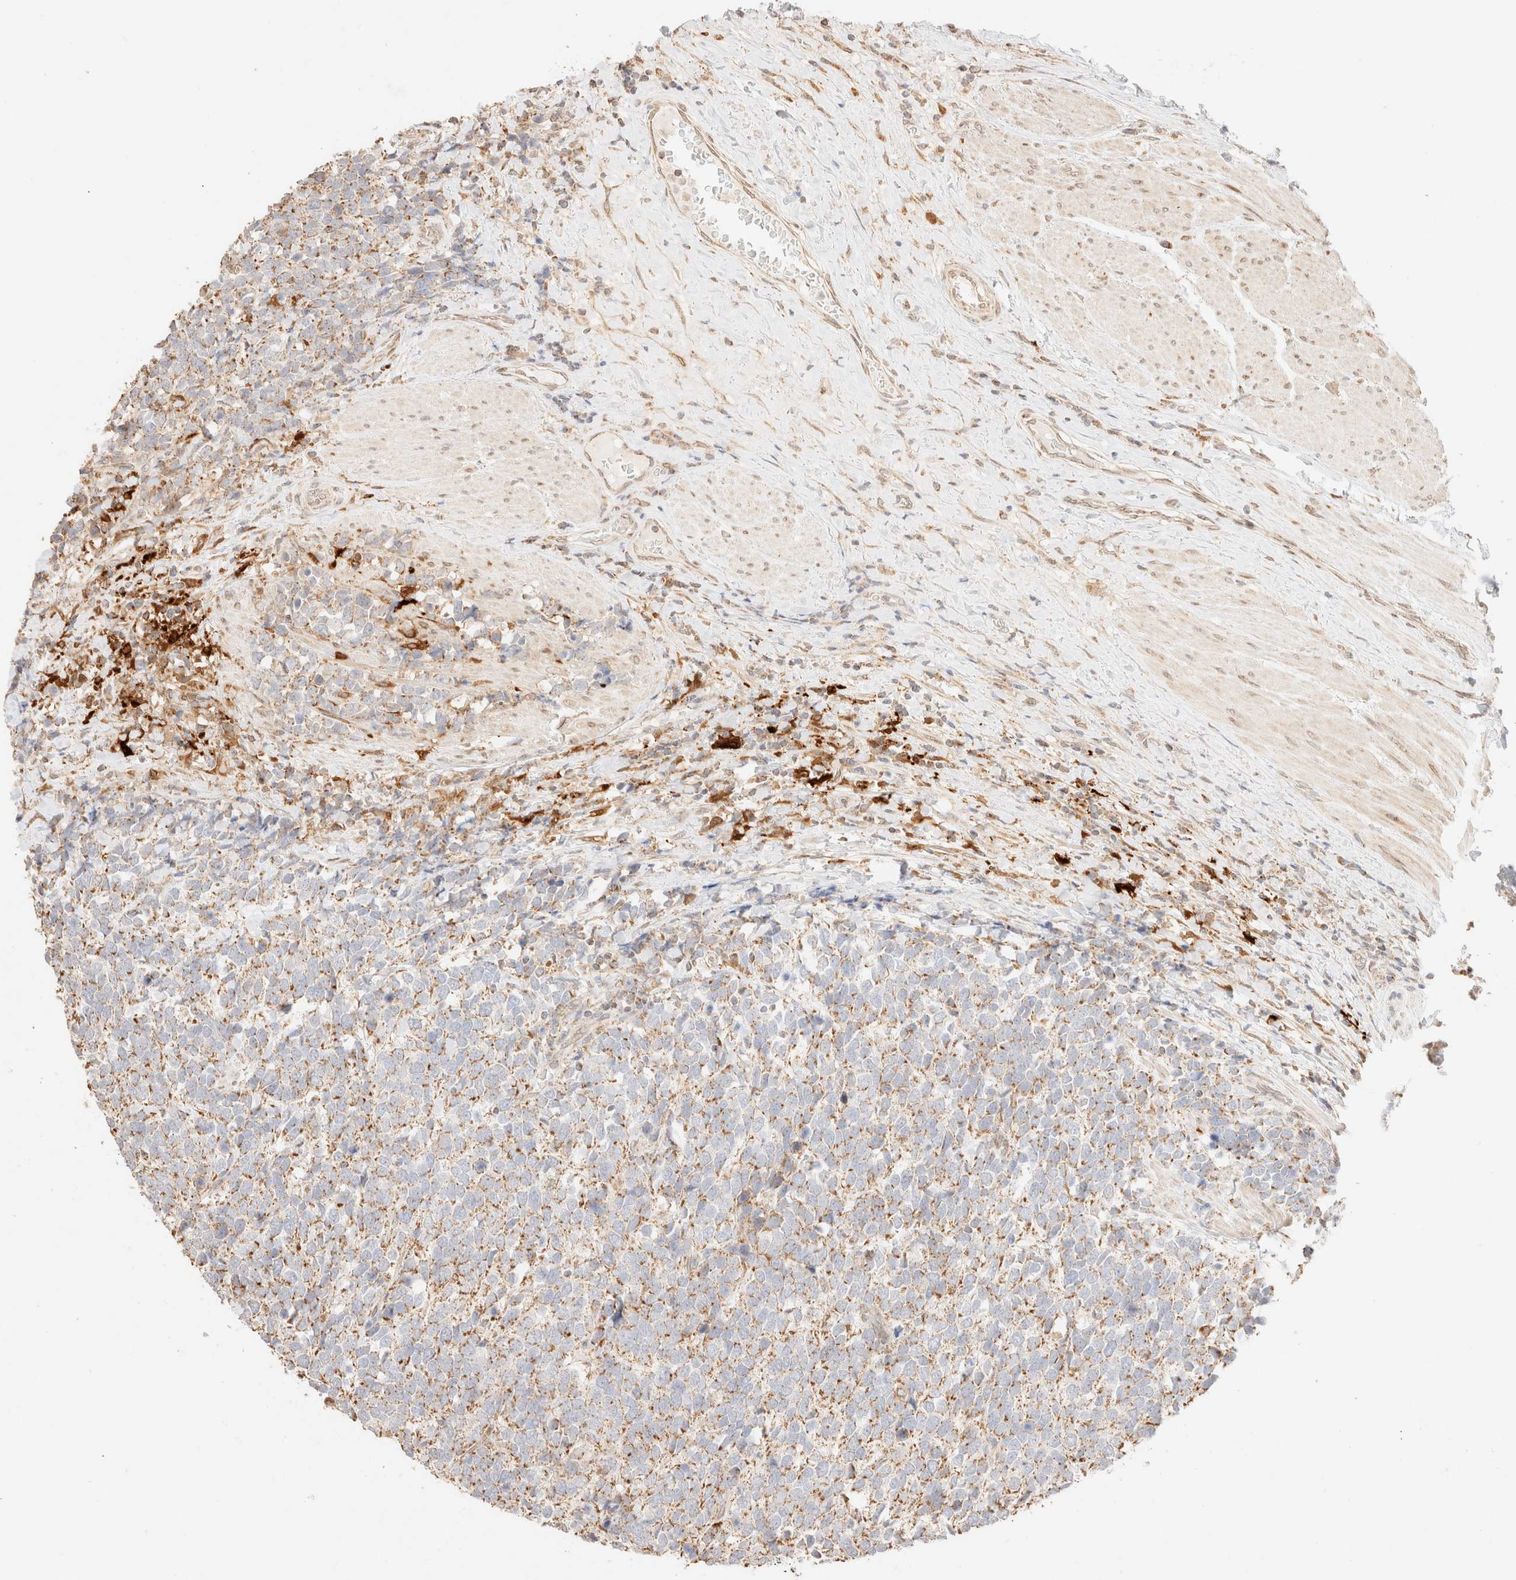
{"staining": {"intensity": "weak", "quantity": ">75%", "location": "cytoplasmic/membranous"}, "tissue": "urothelial cancer", "cell_type": "Tumor cells", "image_type": "cancer", "snomed": [{"axis": "morphology", "description": "Urothelial carcinoma, High grade"}, {"axis": "topography", "description": "Urinary bladder"}], "caption": "A micrograph of urothelial cancer stained for a protein shows weak cytoplasmic/membranous brown staining in tumor cells.", "gene": "TACO1", "patient": {"sex": "female", "age": 82}}